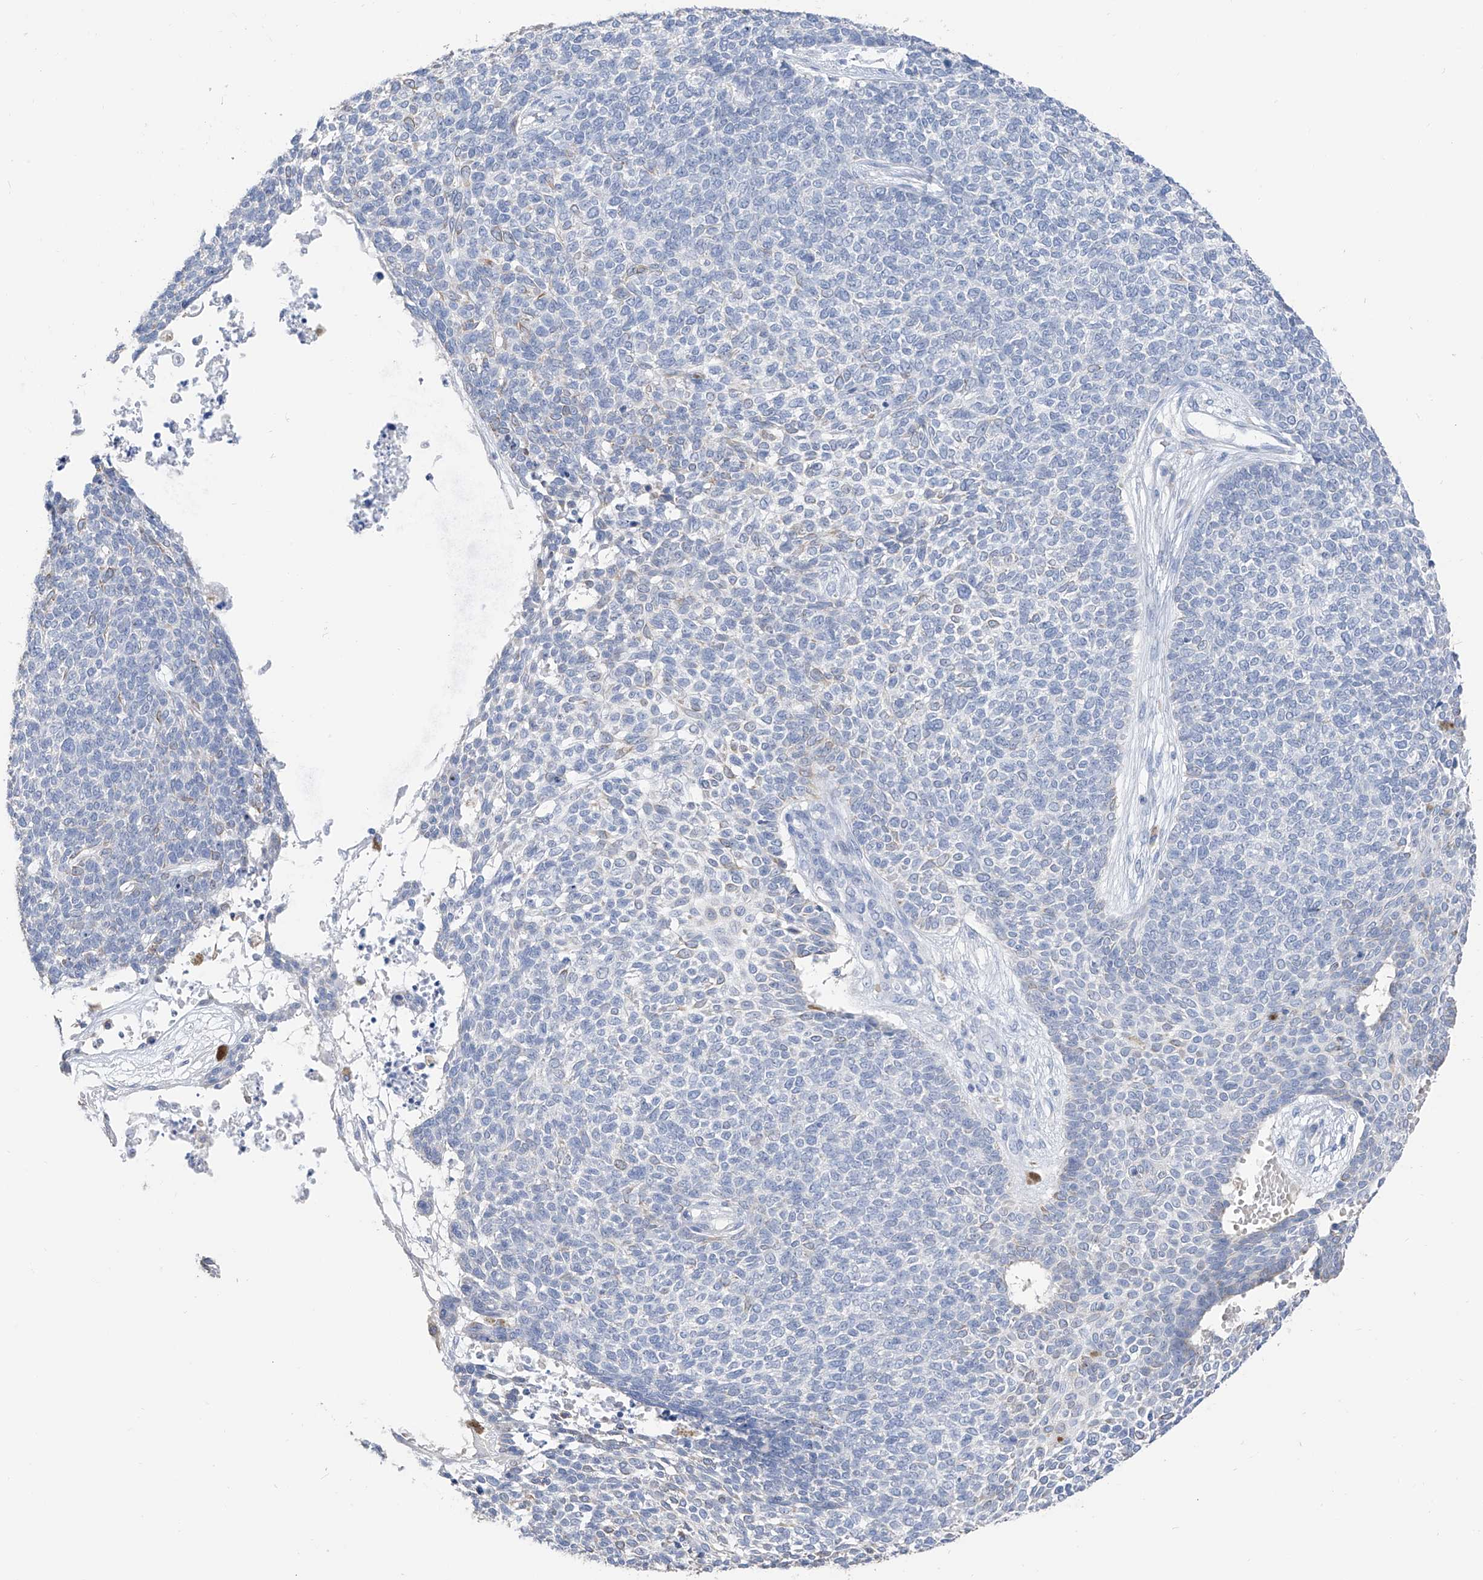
{"staining": {"intensity": "negative", "quantity": "none", "location": "none"}, "tissue": "skin cancer", "cell_type": "Tumor cells", "image_type": "cancer", "snomed": [{"axis": "morphology", "description": "Basal cell carcinoma"}, {"axis": "topography", "description": "Skin"}], "caption": "An image of human skin cancer is negative for staining in tumor cells.", "gene": "PAFAH1B3", "patient": {"sex": "female", "age": 84}}